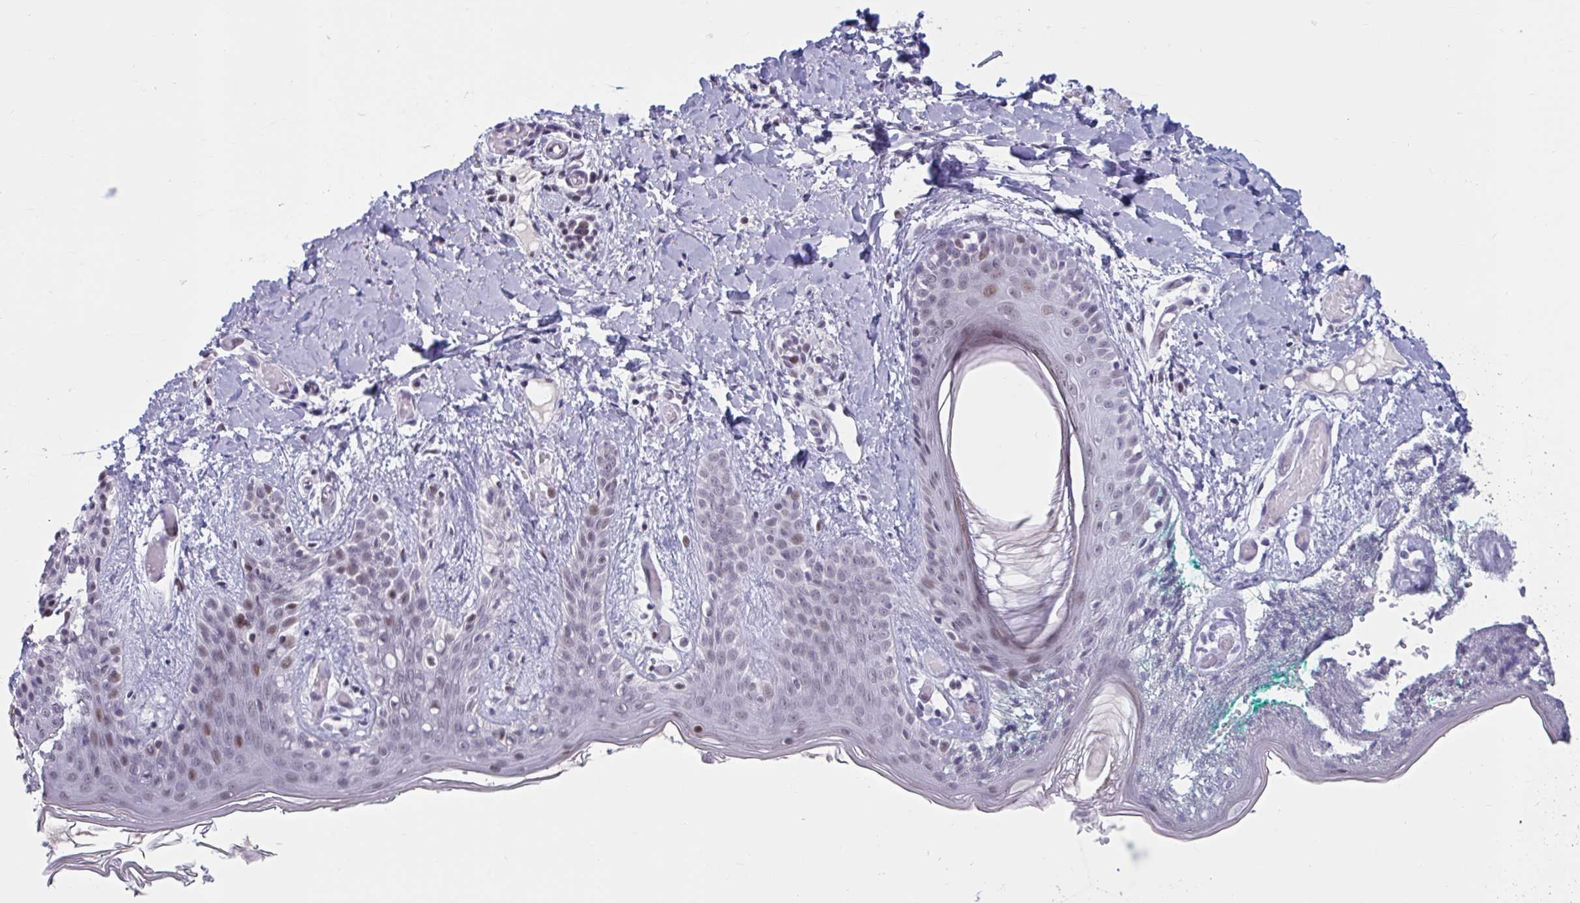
{"staining": {"intensity": "negative", "quantity": "none", "location": "none"}, "tissue": "skin", "cell_type": "Fibroblasts", "image_type": "normal", "snomed": [{"axis": "morphology", "description": "Normal tissue, NOS"}, {"axis": "topography", "description": "Skin"}], "caption": "DAB immunohistochemical staining of unremarkable skin displays no significant expression in fibroblasts. (Brightfield microscopy of DAB IHC at high magnification).", "gene": "HSD17B6", "patient": {"sex": "male", "age": 16}}